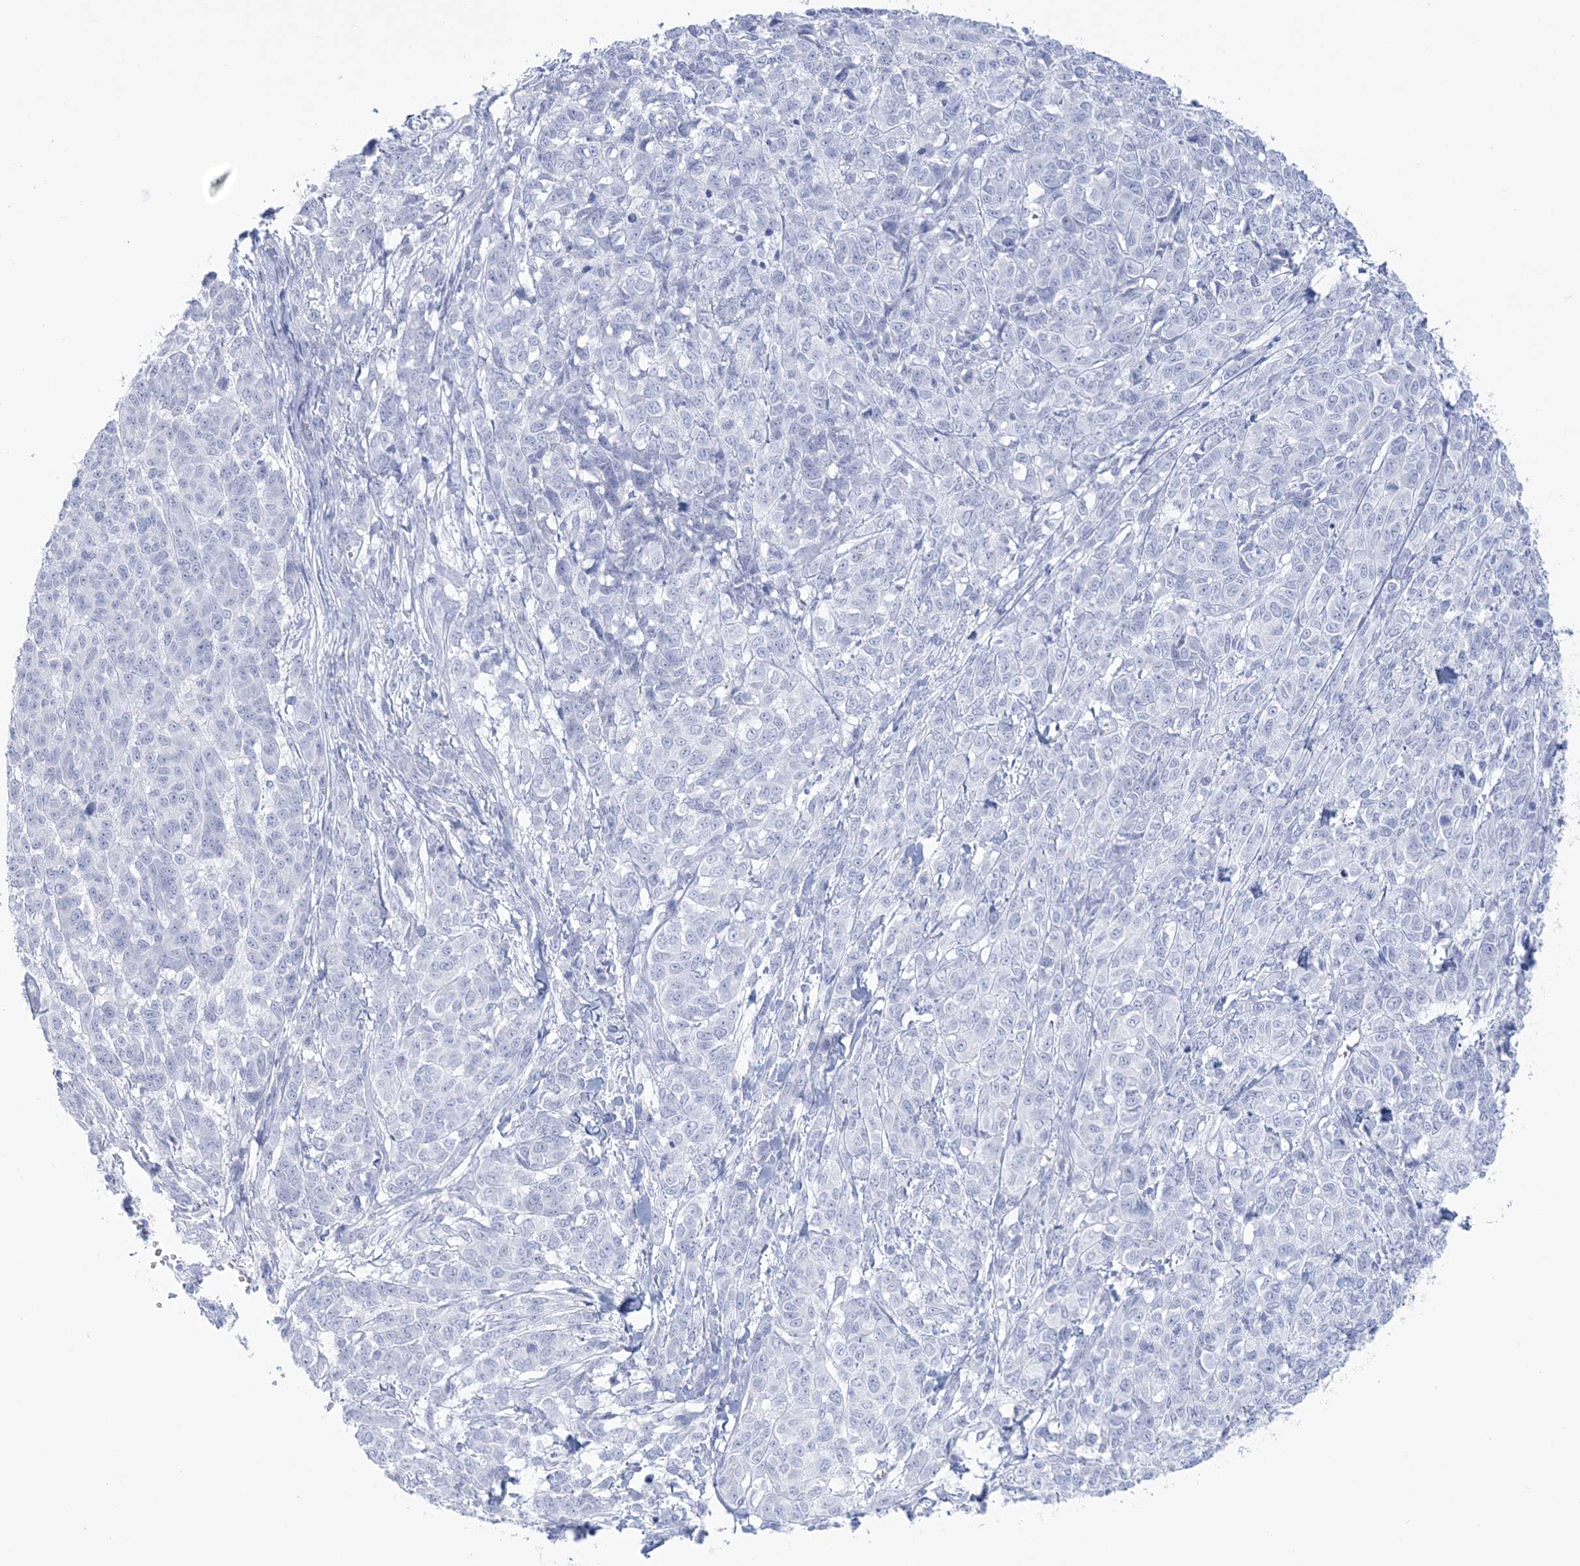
{"staining": {"intensity": "negative", "quantity": "none", "location": "none"}, "tissue": "melanoma", "cell_type": "Tumor cells", "image_type": "cancer", "snomed": [{"axis": "morphology", "description": "Malignant melanoma, NOS"}, {"axis": "topography", "description": "Skin"}], "caption": "High power microscopy image of an immunohistochemistry (IHC) histopathology image of malignant melanoma, revealing no significant expression in tumor cells. The staining was performed using DAB (3,3'-diaminobenzidine) to visualize the protein expression in brown, while the nuclei were stained in blue with hematoxylin (Magnification: 20x).", "gene": "RBP2", "patient": {"sex": "male", "age": 49}}